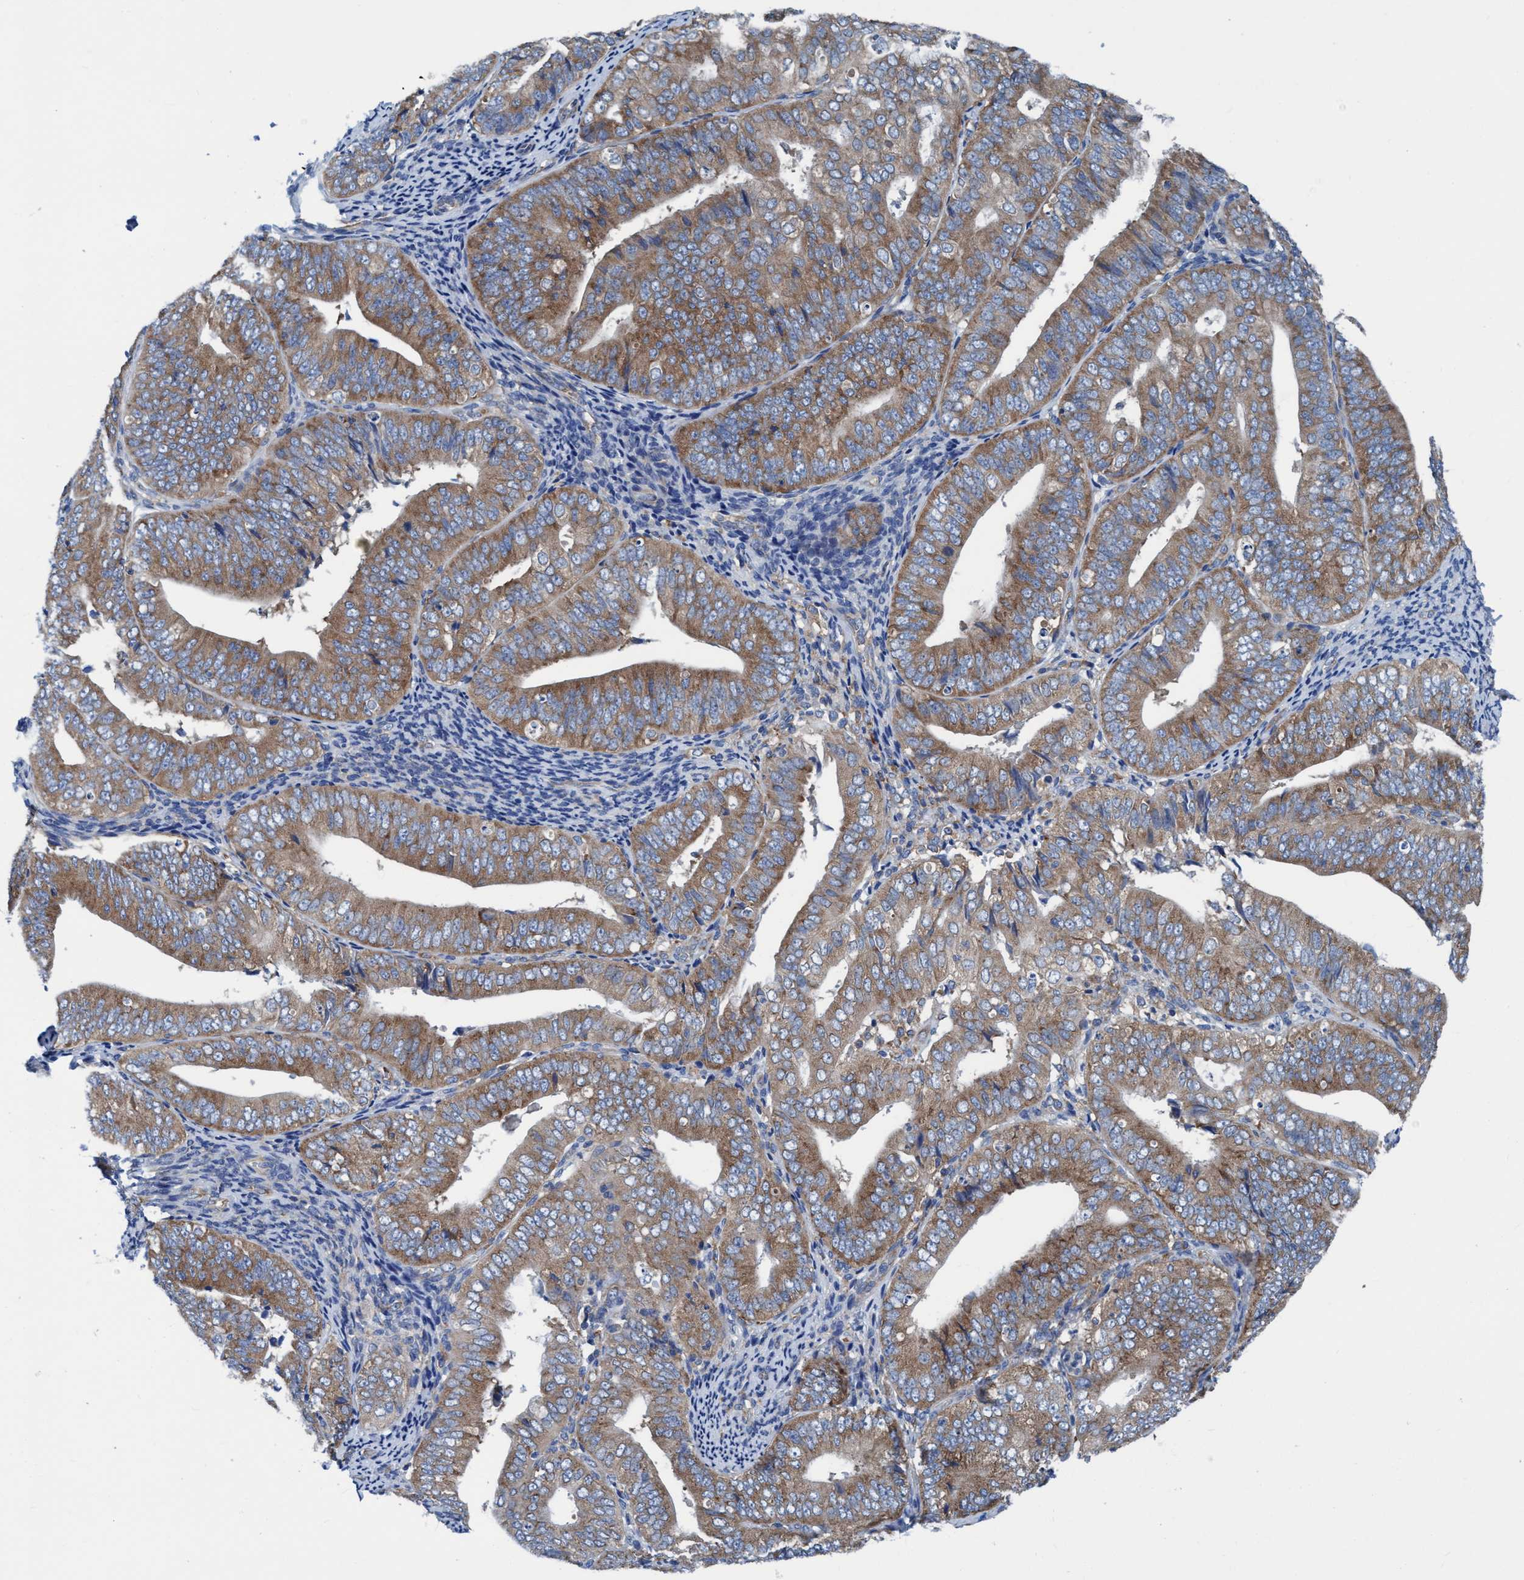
{"staining": {"intensity": "moderate", "quantity": ">75%", "location": "cytoplasmic/membranous"}, "tissue": "endometrial cancer", "cell_type": "Tumor cells", "image_type": "cancer", "snomed": [{"axis": "morphology", "description": "Adenocarcinoma, NOS"}, {"axis": "topography", "description": "Endometrium"}], "caption": "Moderate cytoplasmic/membranous protein staining is appreciated in approximately >75% of tumor cells in endometrial cancer (adenocarcinoma). The protein is shown in brown color, while the nuclei are stained blue.", "gene": "NMT1", "patient": {"sex": "female", "age": 63}}